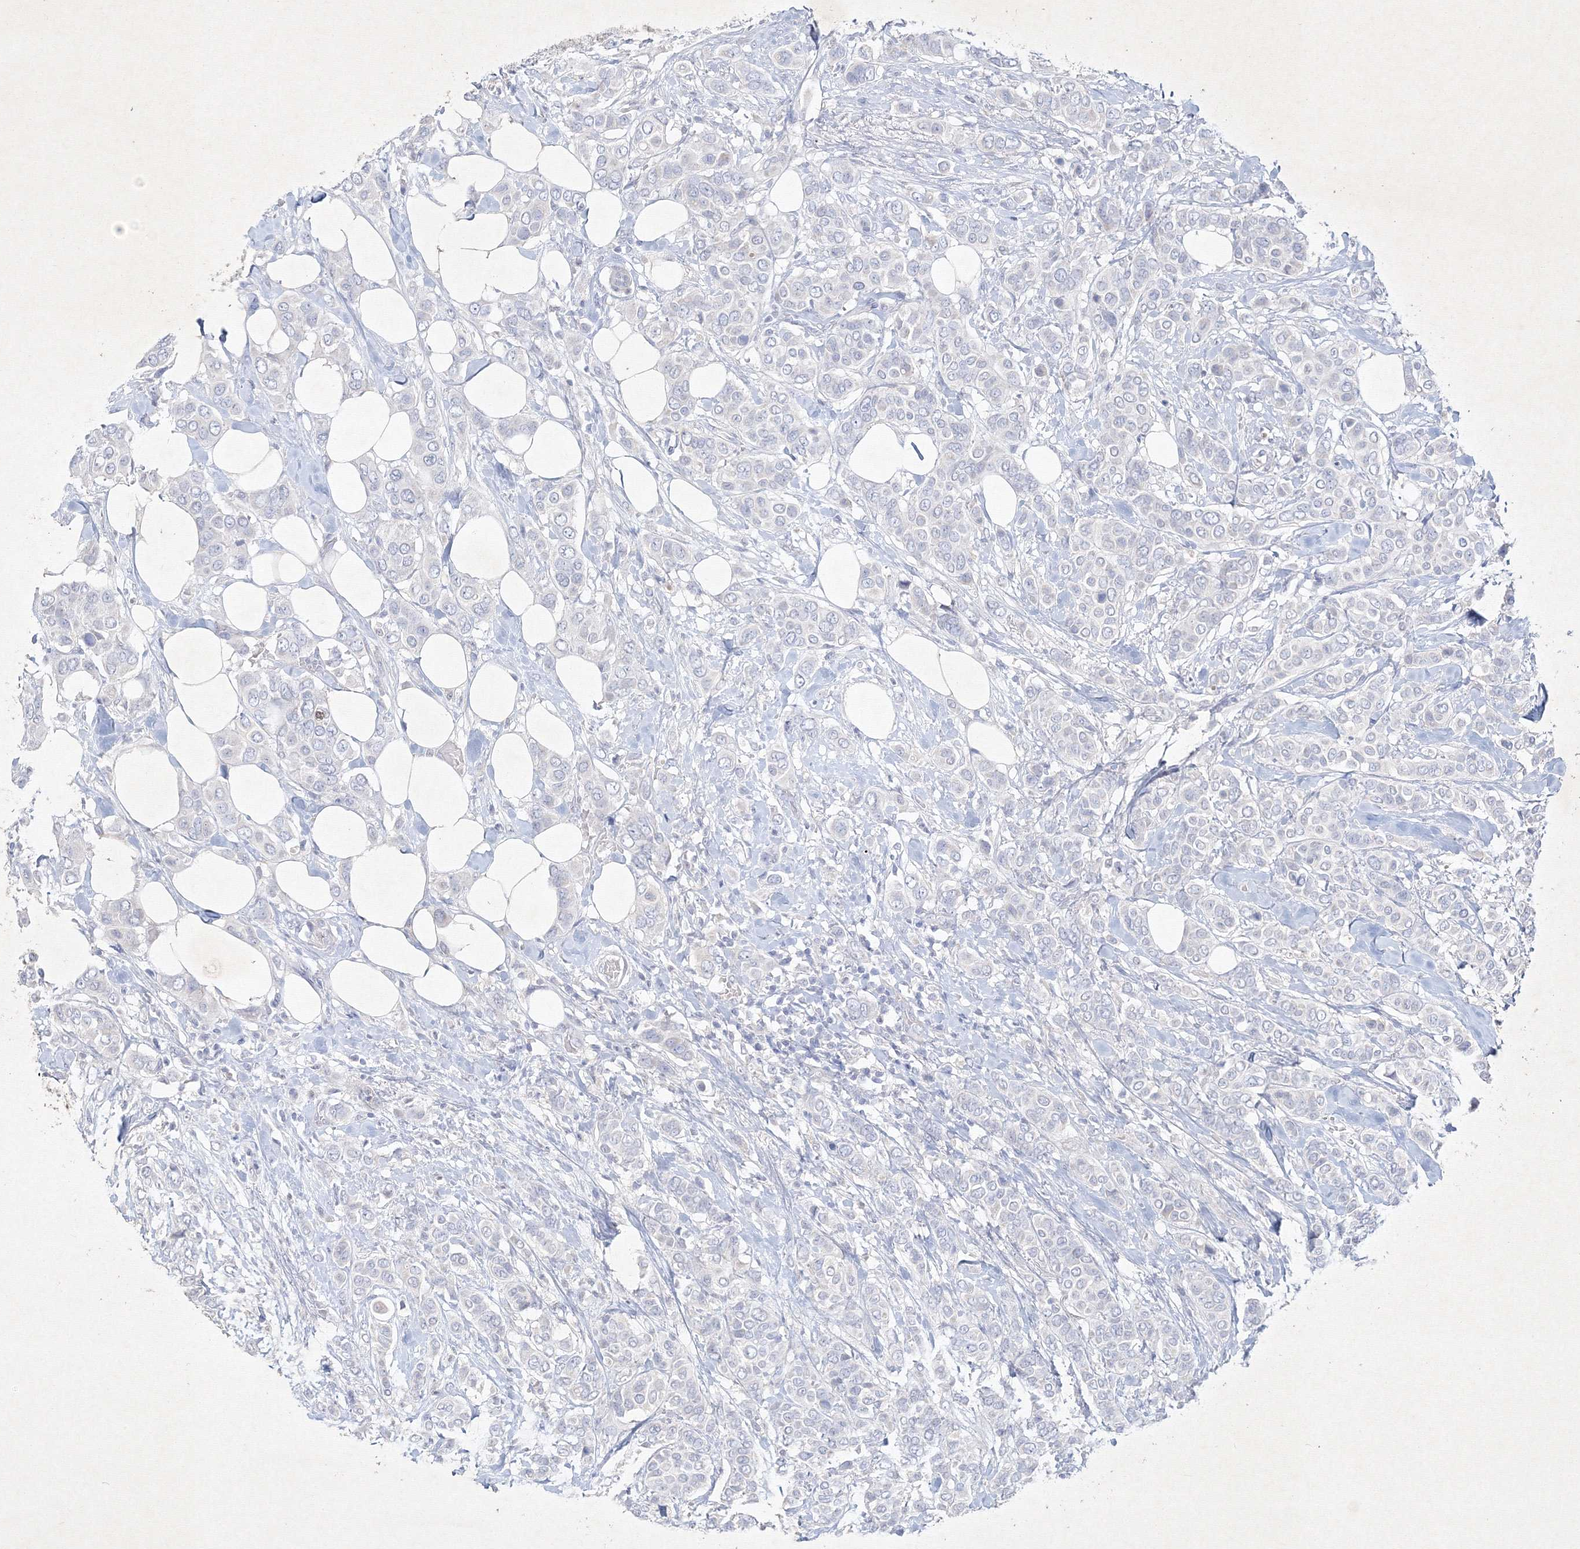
{"staining": {"intensity": "negative", "quantity": "none", "location": "none"}, "tissue": "breast cancer", "cell_type": "Tumor cells", "image_type": "cancer", "snomed": [{"axis": "morphology", "description": "Lobular carcinoma"}, {"axis": "topography", "description": "Breast"}], "caption": "An immunohistochemistry micrograph of breast lobular carcinoma is shown. There is no staining in tumor cells of breast lobular carcinoma.", "gene": "CXXC4", "patient": {"sex": "female", "age": 51}}